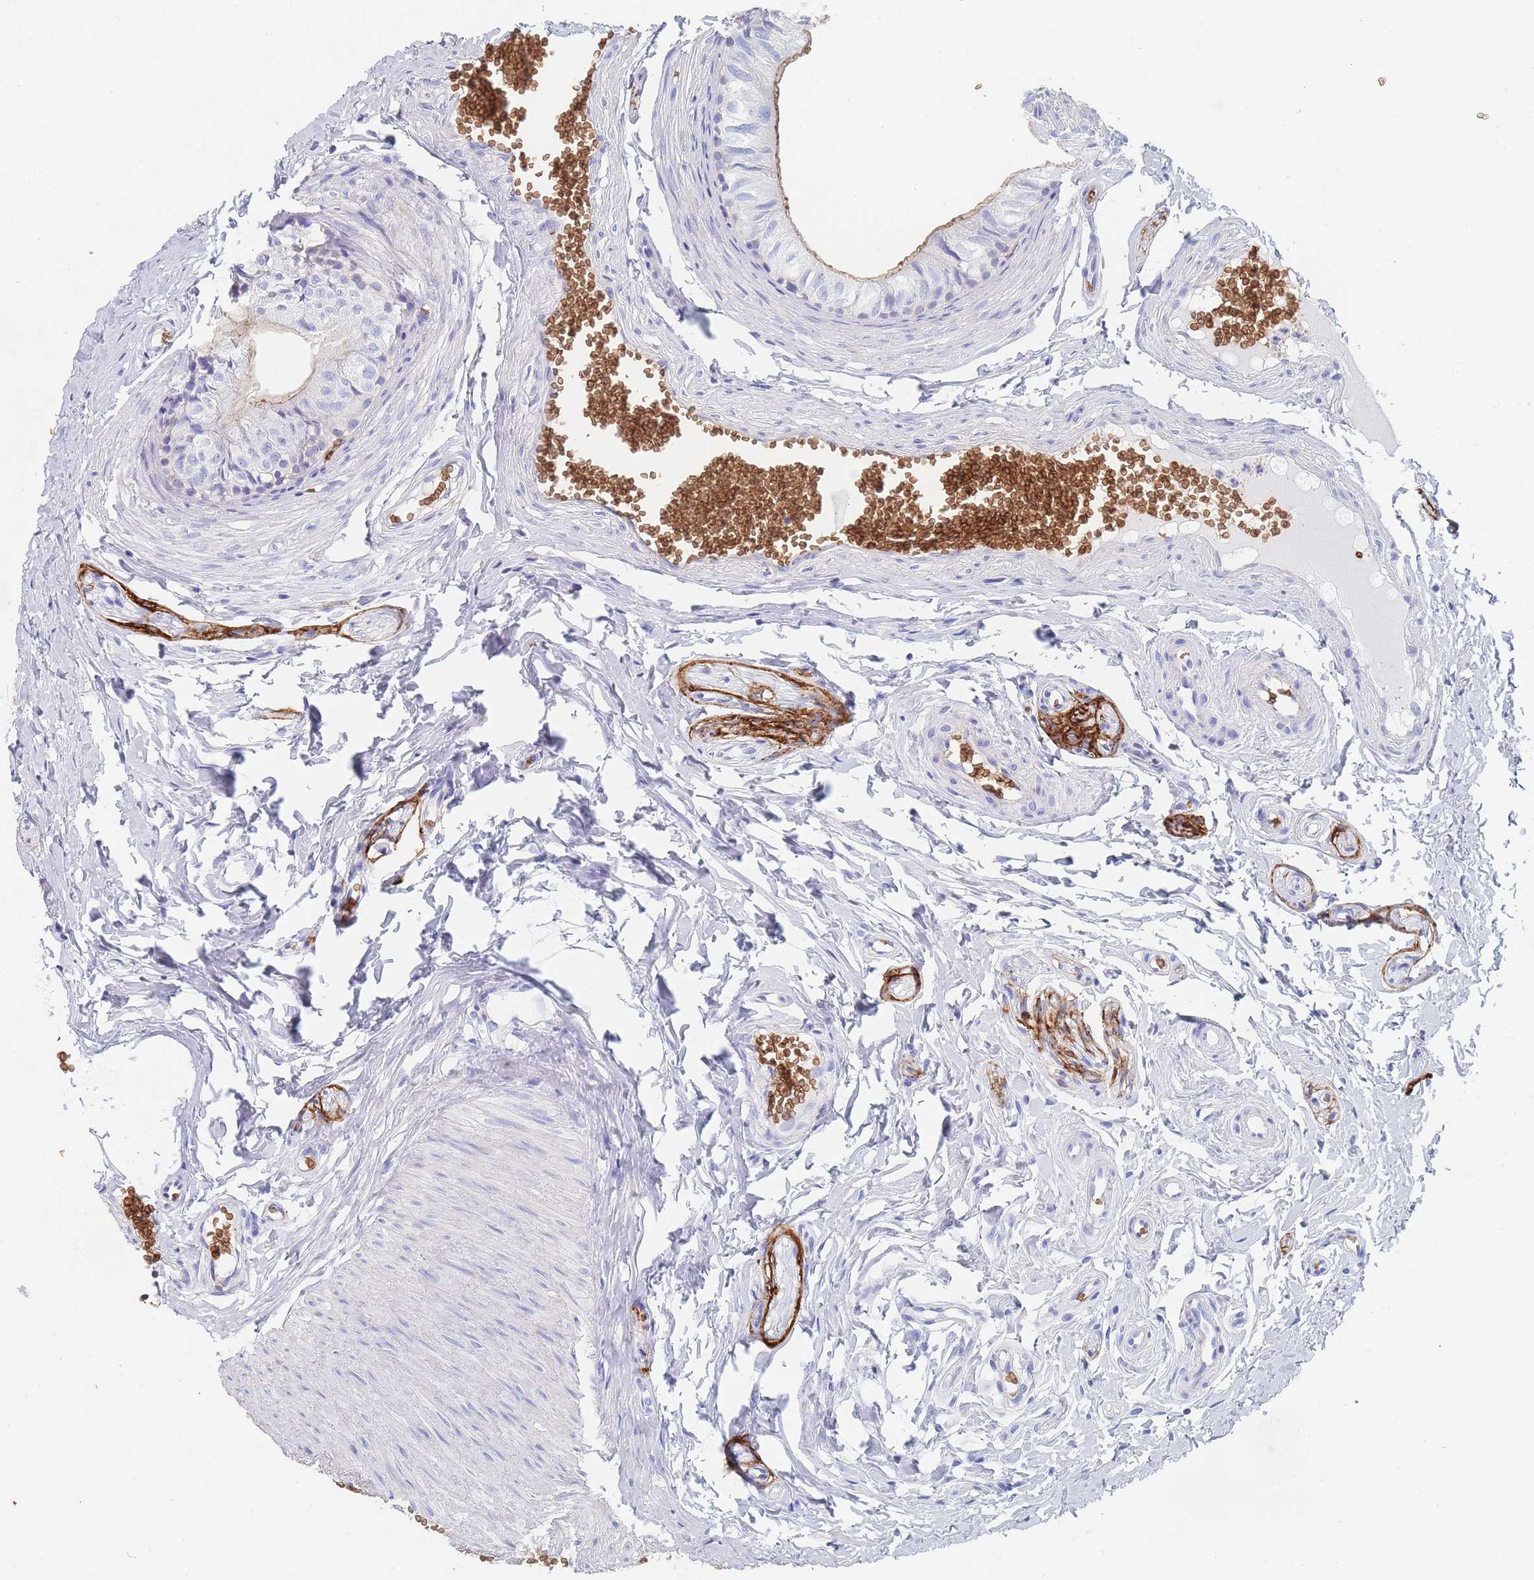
{"staining": {"intensity": "weak", "quantity": "25%-75%", "location": "cytoplasmic/membranous"}, "tissue": "epididymis", "cell_type": "Glandular cells", "image_type": "normal", "snomed": [{"axis": "morphology", "description": "Normal tissue, NOS"}, {"axis": "topography", "description": "Epididymis"}], "caption": "About 25%-75% of glandular cells in benign epididymis demonstrate weak cytoplasmic/membranous protein staining as visualized by brown immunohistochemical staining.", "gene": "SLC2A1", "patient": {"sex": "male", "age": 37}}